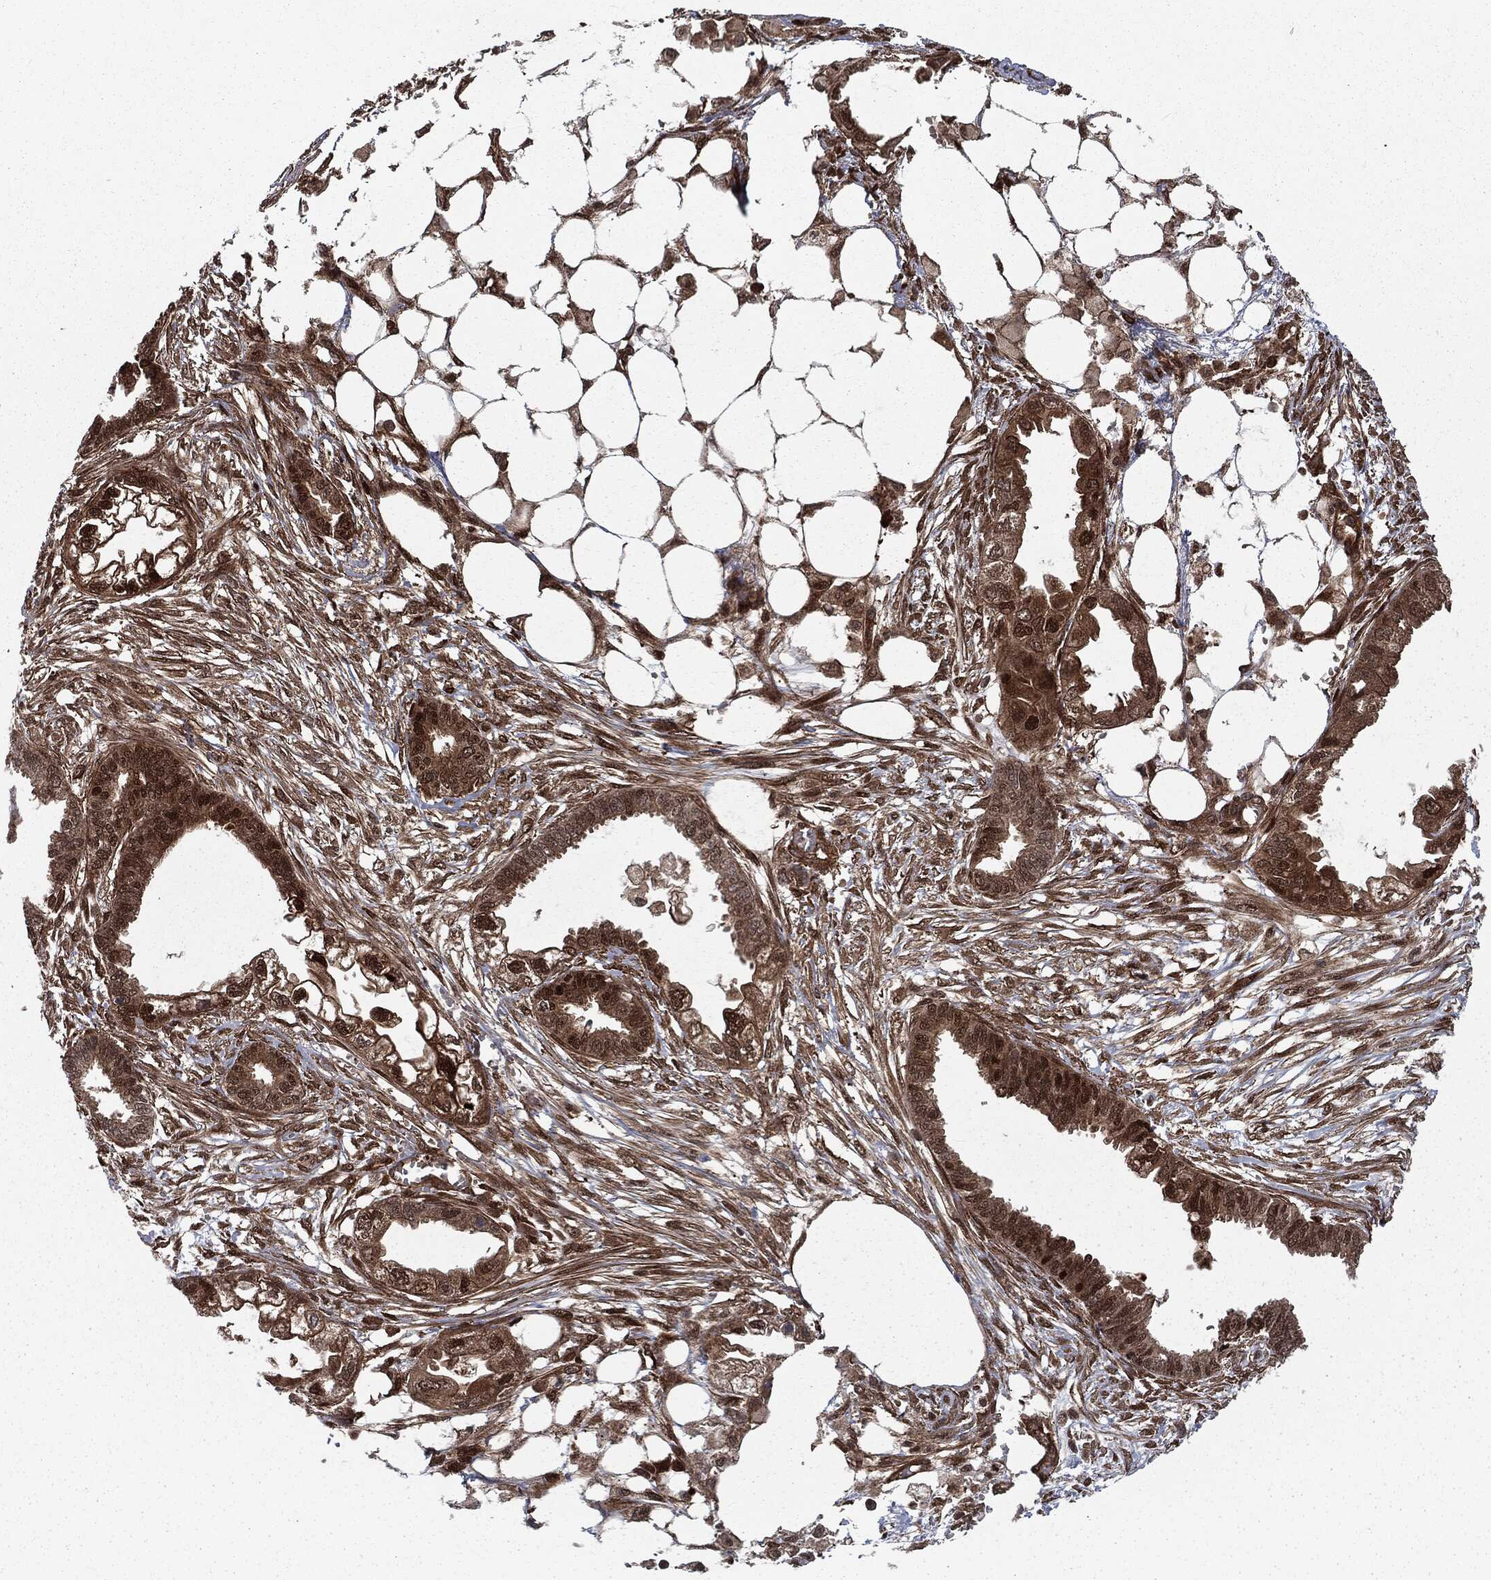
{"staining": {"intensity": "strong", "quantity": ">75%", "location": "cytoplasmic/membranous,nuclear"}, "tissue": "endometrial cancer", "cell_type": "Tumor cells", "image_type": "cancer", "snomed": [{"axis": "morphology", "description": "Adenocarcinoma, NOS"}, {"axis": "morphology", "description": "Adenocarcinoma, metastatic, NOS"}, {"axis": "topography", "description": "Adipose tissue"}, {"axis": "topography", "description": "Endometrium"}], "caption": "Endometrial cancer tissue reveals strong cytoplasmic/membranous and nuclear staining in approximately >75% of tumor cells", "gene": "RANBP9", "patient": {"sex": "female", "age": 67}}